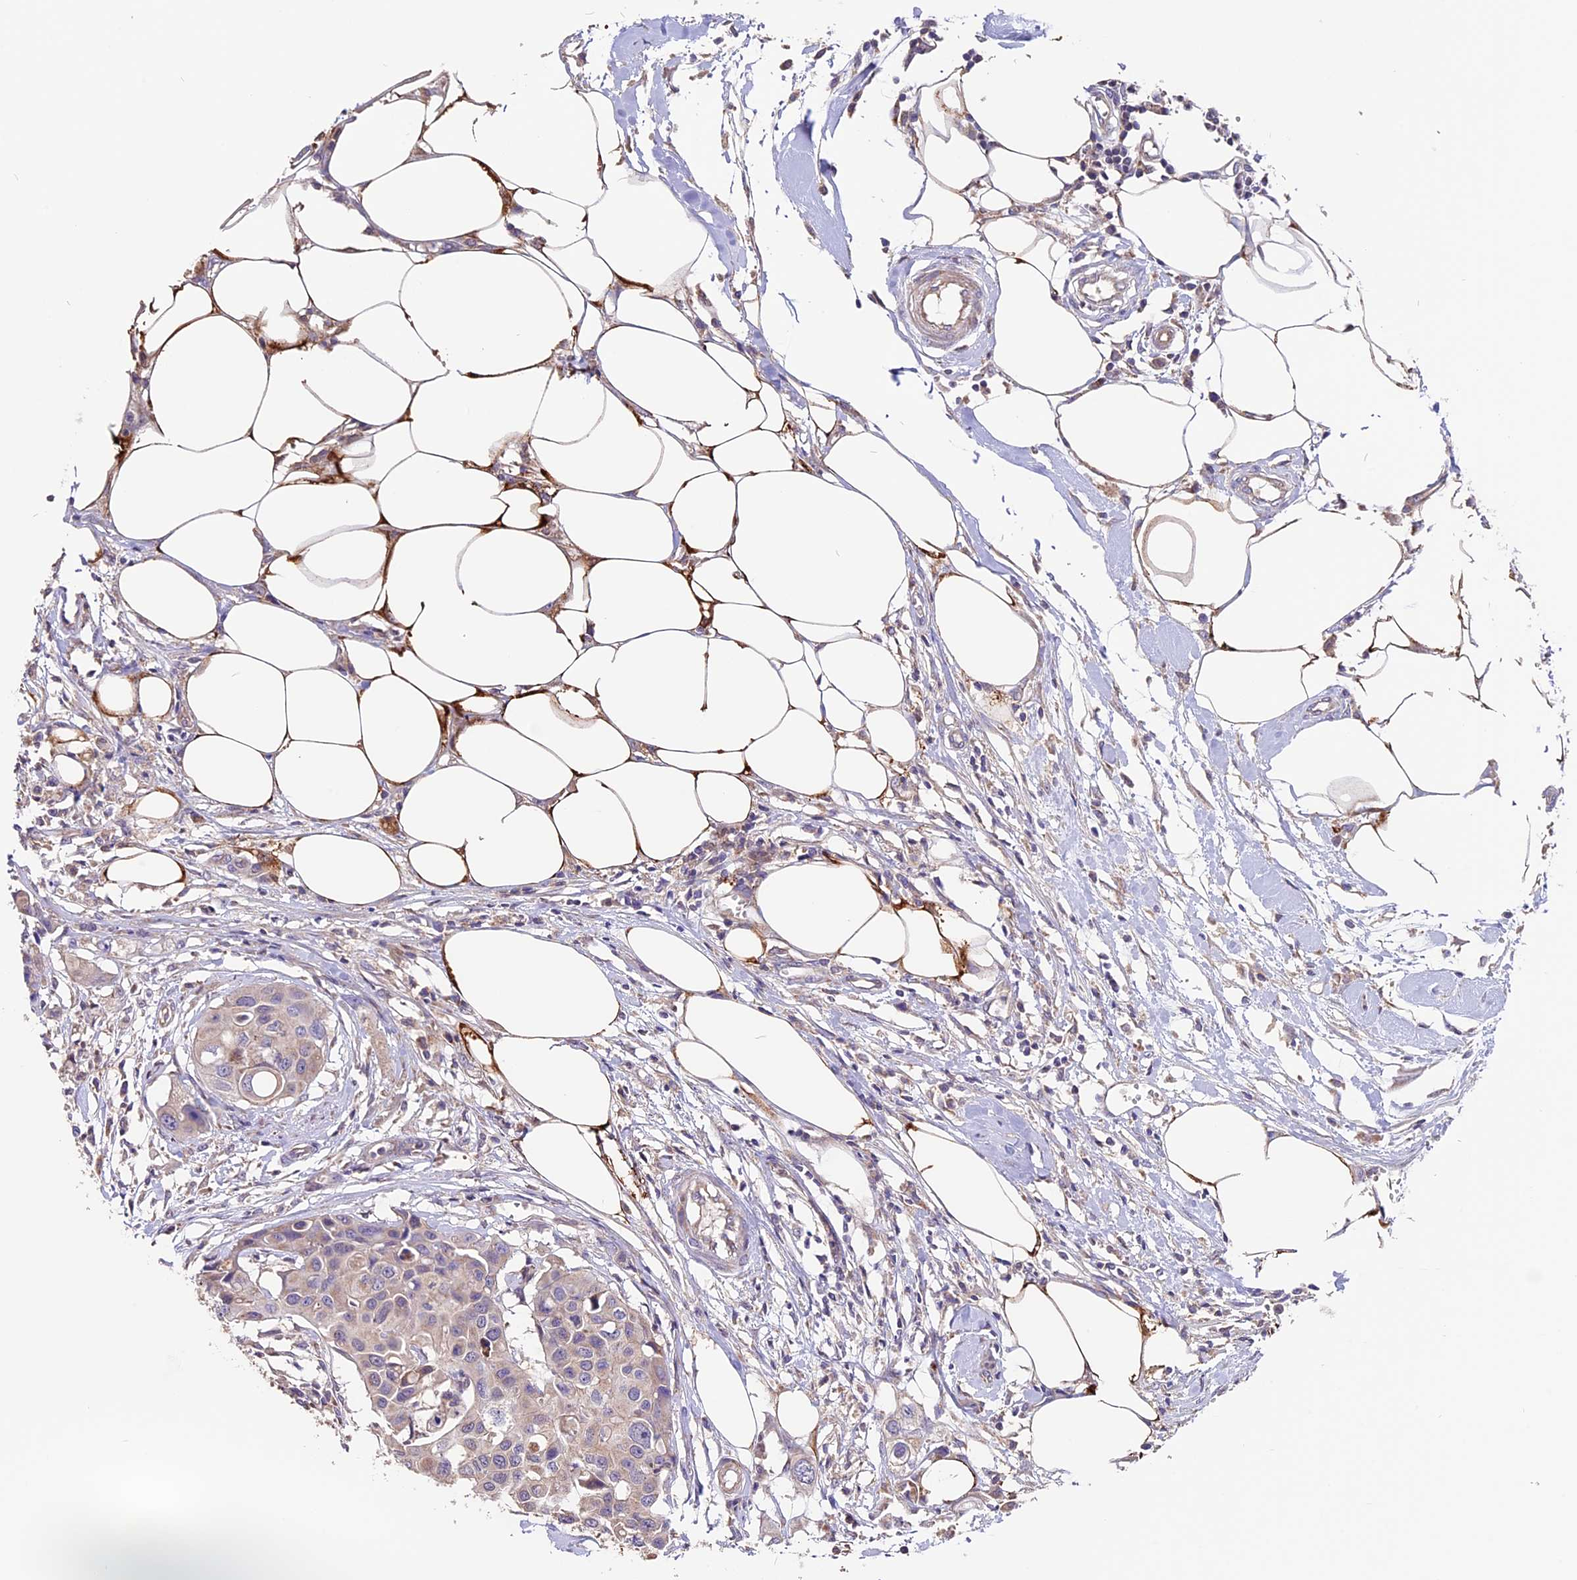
{"staining": {"intensity": "weak", "quantity": "<25%", "location": "cytoplasmic/membranous"}, "tissue": "colorectal cancer", "cell_type": "Tumor cells", "image_type": "cancer", "snomed": [{"axis": "morphology", "description": "Adenocarcinoma, NOS"}, {"axis": "topography", "description": "Colon"}], "caption": "Micrograph shows no protein staining in tumor cells of adenocarcinoma (colorectal) tissue.", "gene": "DDX28", "patient": {"sex": "male", "age": 77}}